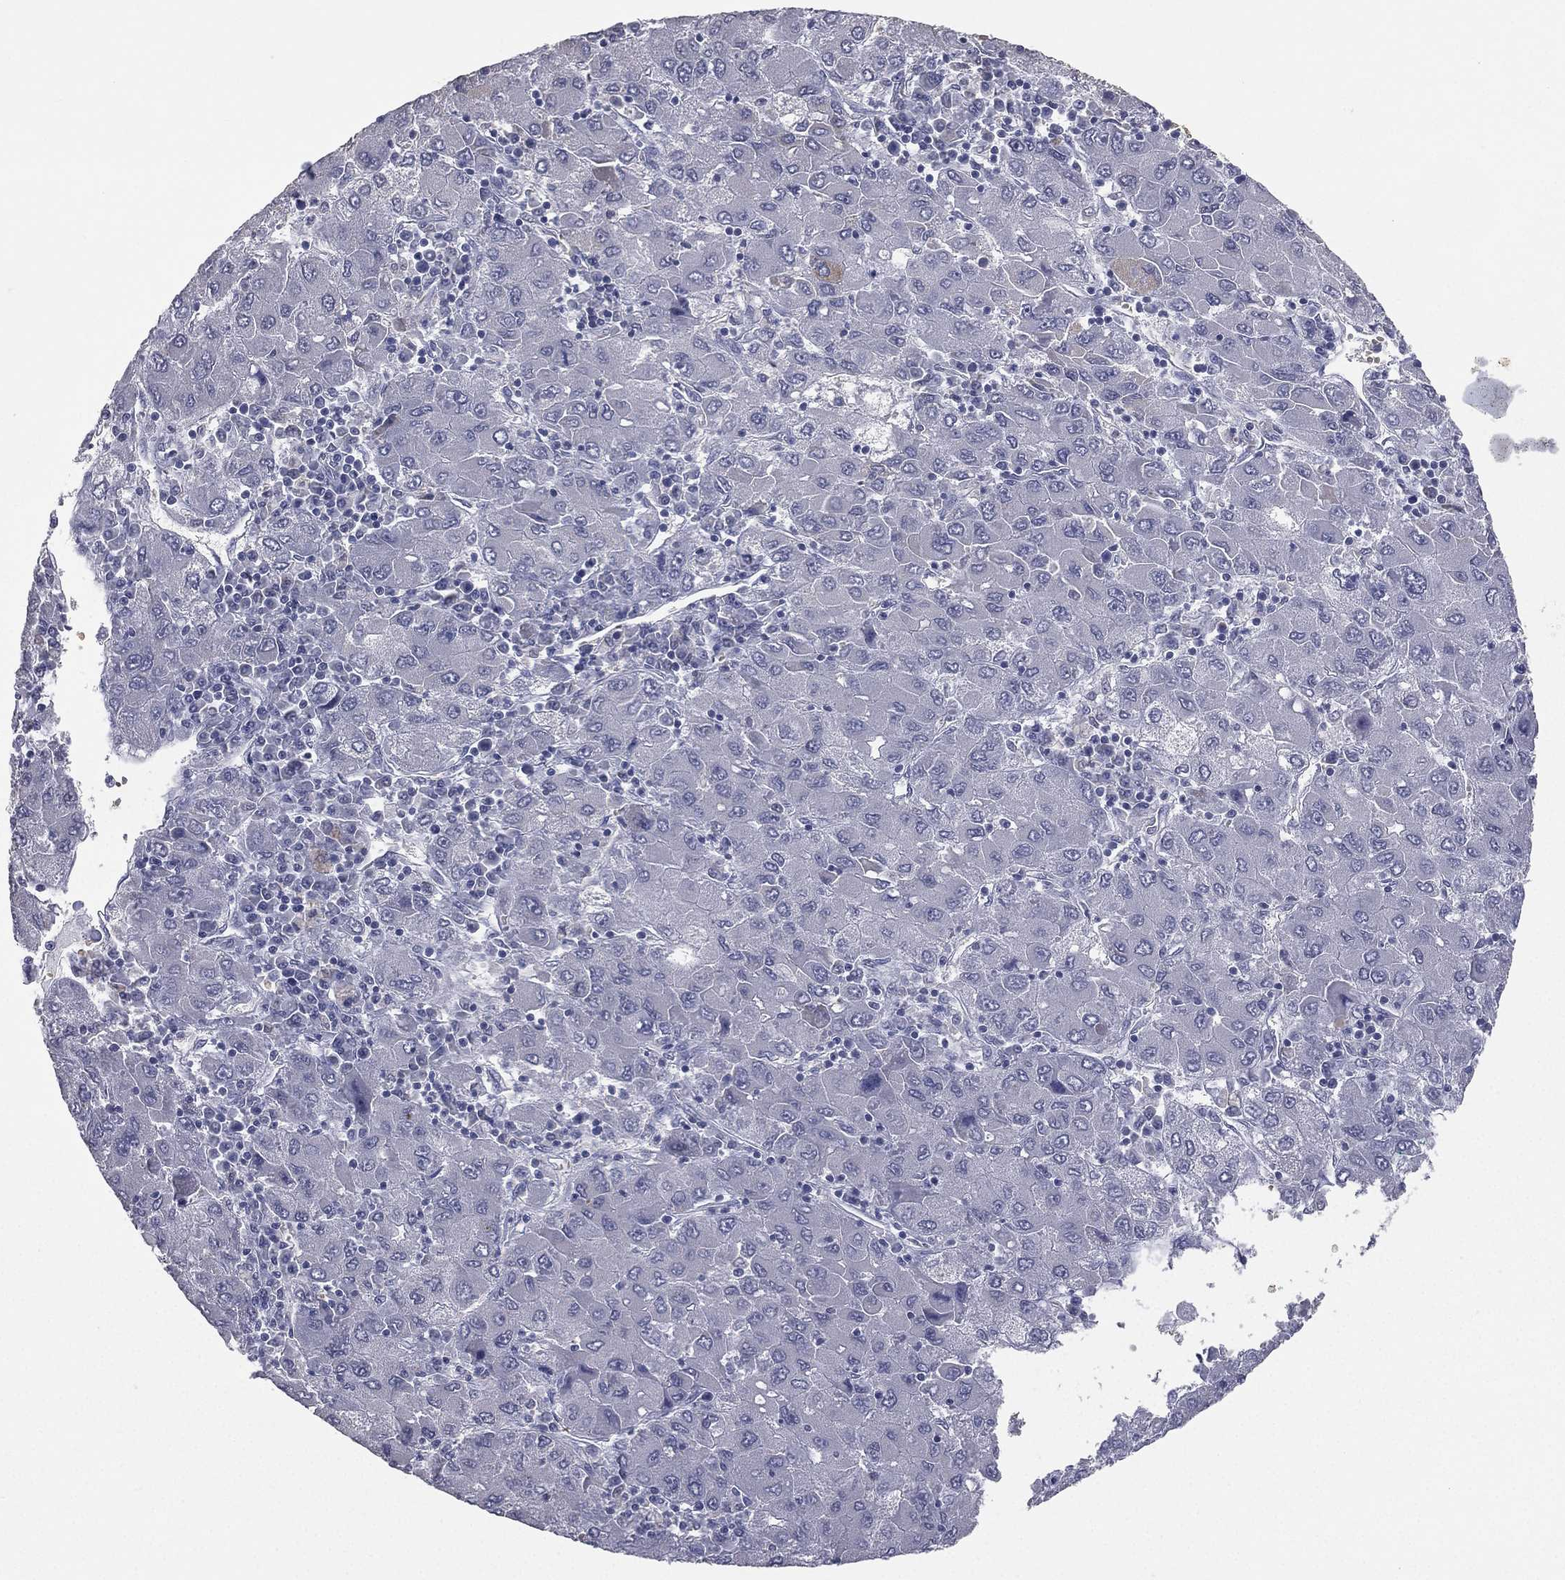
{"staining": {"intensity": "moderate", "quantity": "<25%", "location": "cytoplasmic/membranous"}, "tissue": "liver cancer", "cell_type": "Tumor cells", "image_type": "cancer", "snomed": [{"axis": "morphology", "description": "Carcinoma, Hepatocellular, NOS"}, {"axis": "topography", "description": "Liver"}], "caption": "Immunohistochemistry (DAB) staining of liver hepatocellular carcinoma shows moderate cytoplasmic/membranous protein staining in approximately <25% of tumor cells.", "gene": "ESX1", "patient": {"sex": "male", "age": 75}}